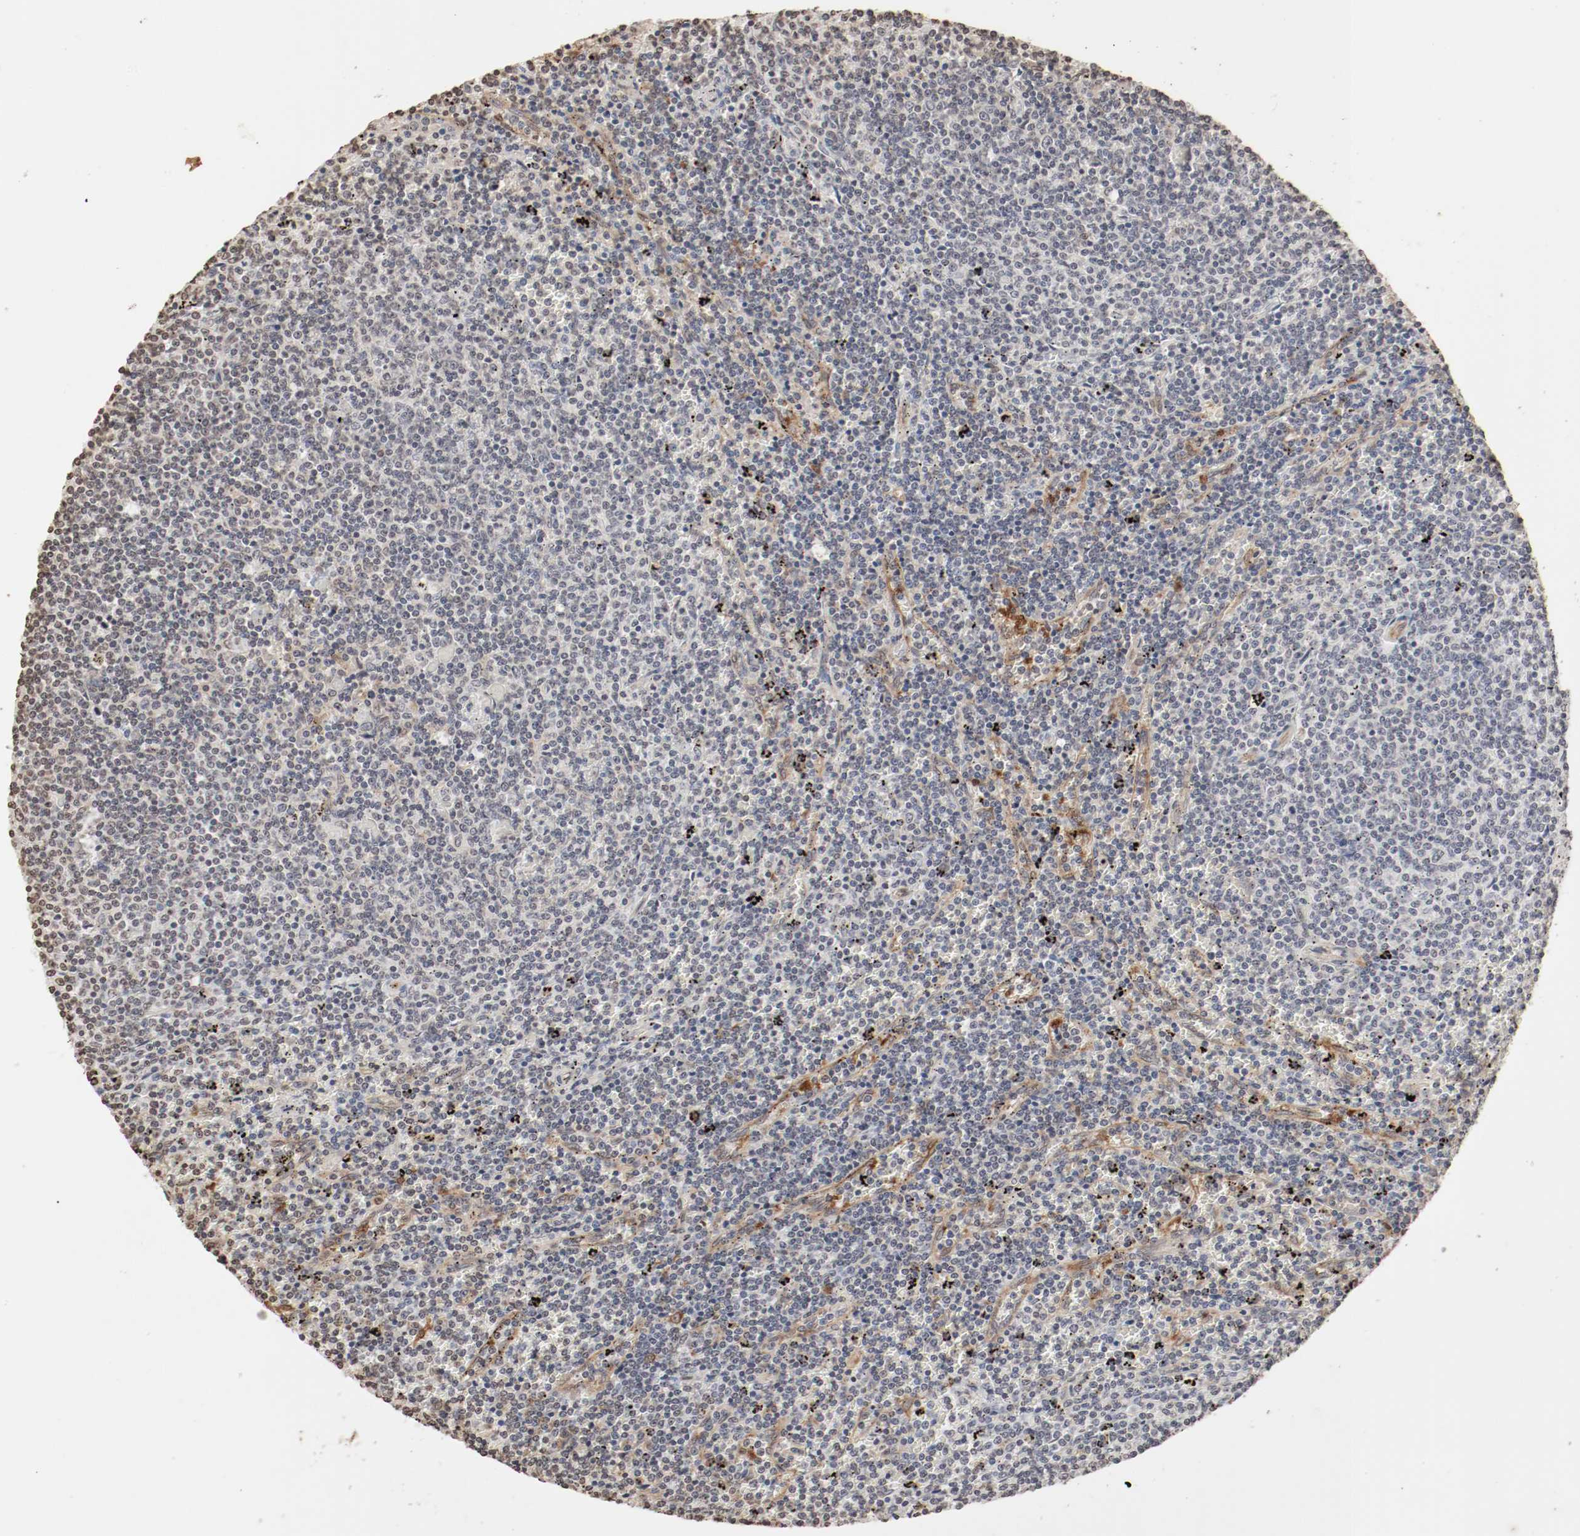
{"staining": {"intensity": "negative", "quantity": "none", "location": "none"}, "tissue": "lymphoma", "cell_type": "Tumor cells", "image_type": "cancer", "snomed": [{"axis": "morphology", "description": "Malignant lymphoma, non-Hodgkin's type, Low grade"}, {"axis": "topography", "description": "Spleen"}], "caption": "Tumor cells show no significant protein positivity in lymphoma. (DAB (3,3'-diaminobenzidine) immunohistochemistry, high magnification).", "gene": "WASL", "patient": {"sex": "female", "age": 50}}